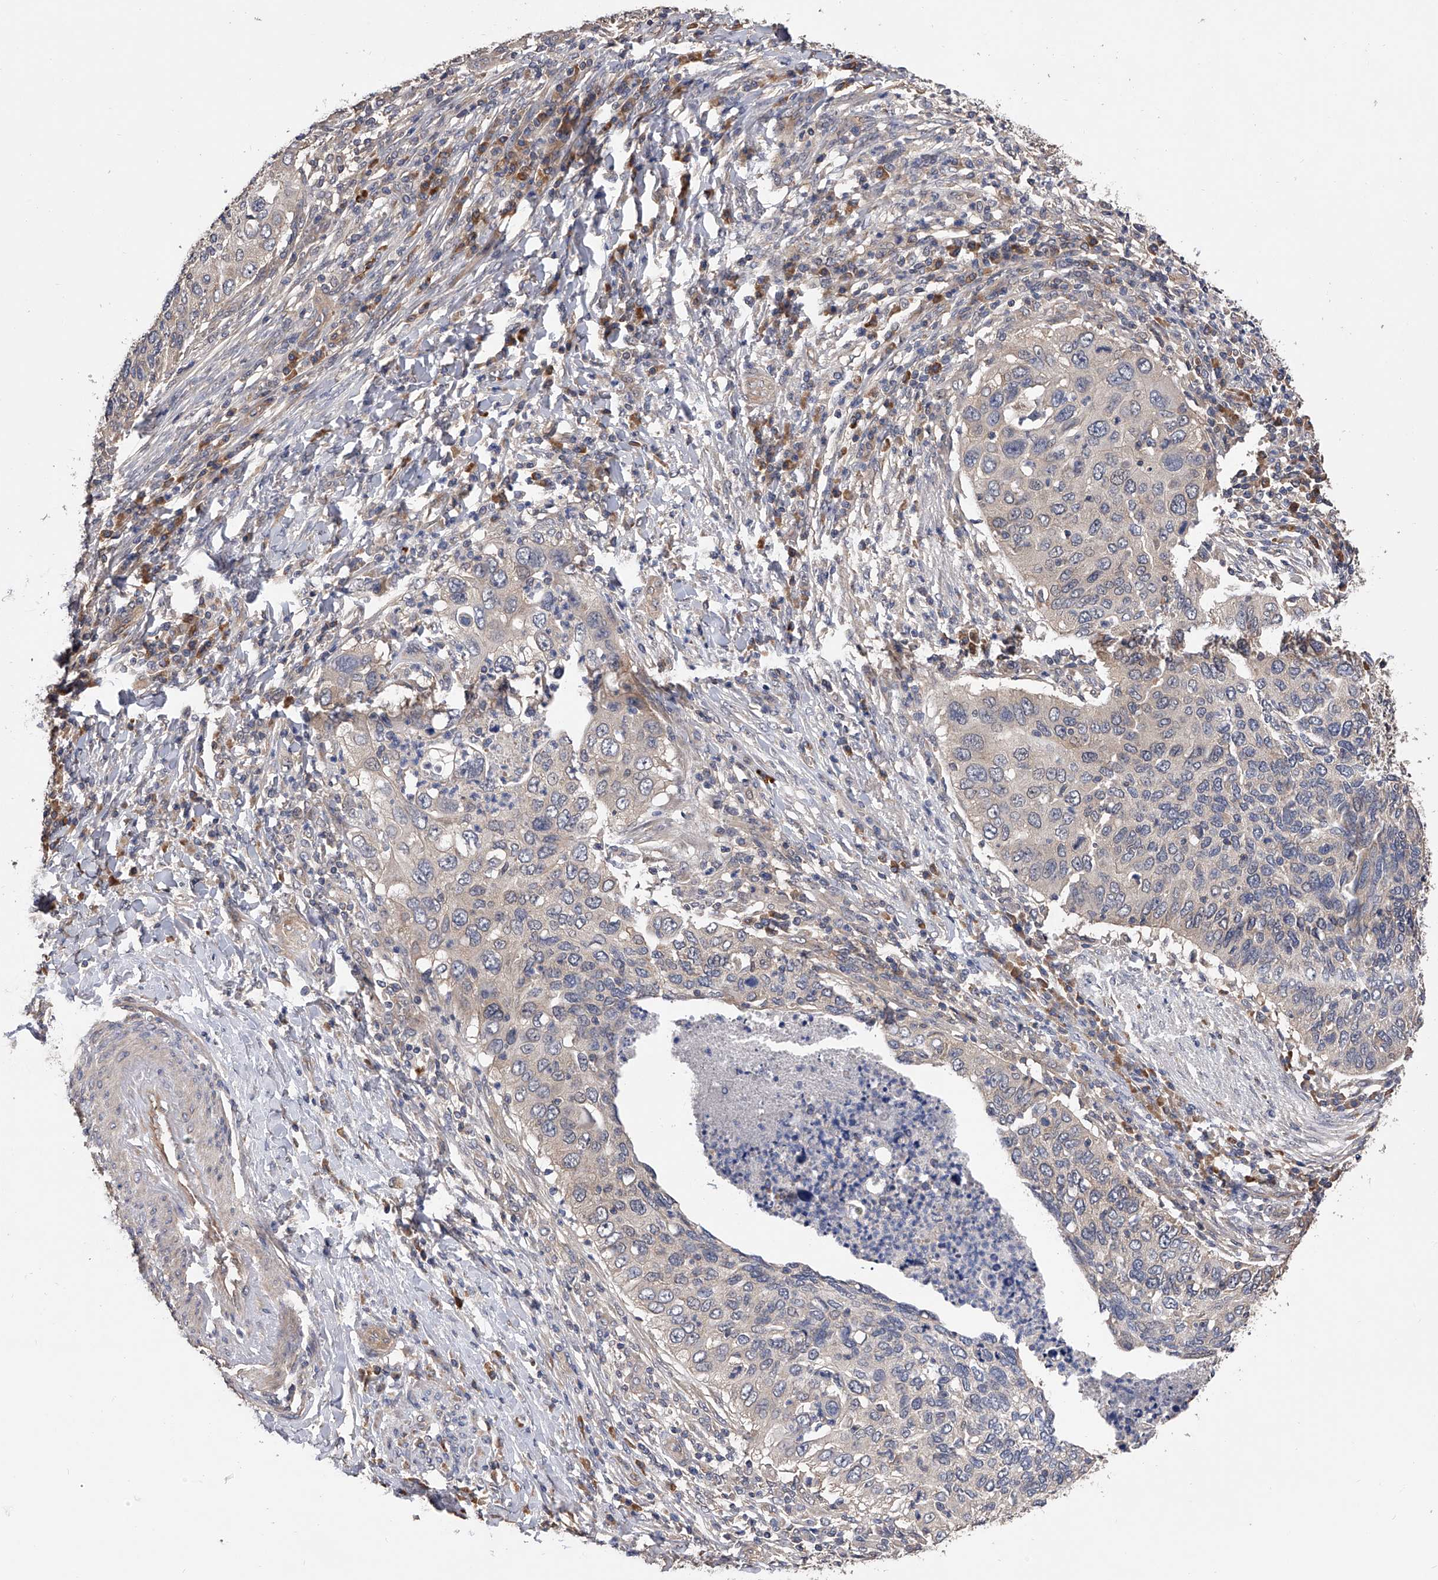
{"staining": {"intensity": "negative", "quantity": "none", "location": "none"}, "tissue": "cervical cancer", "cell_type": "Tumor cells", "image_type": "cancer", "snomed": [{"axis": "morphology", "description": "Squamous cell carcinoma, NOS"}, {"axis": "topography", "description": "Cervix"}], "caption": "High power microscopy histopathology image of an IHC micrograph of cervical cancer, revealing no significant staining in tumor cells.", "gene": "CFAP298", "patient": {"sex": "female", "age": 38}}